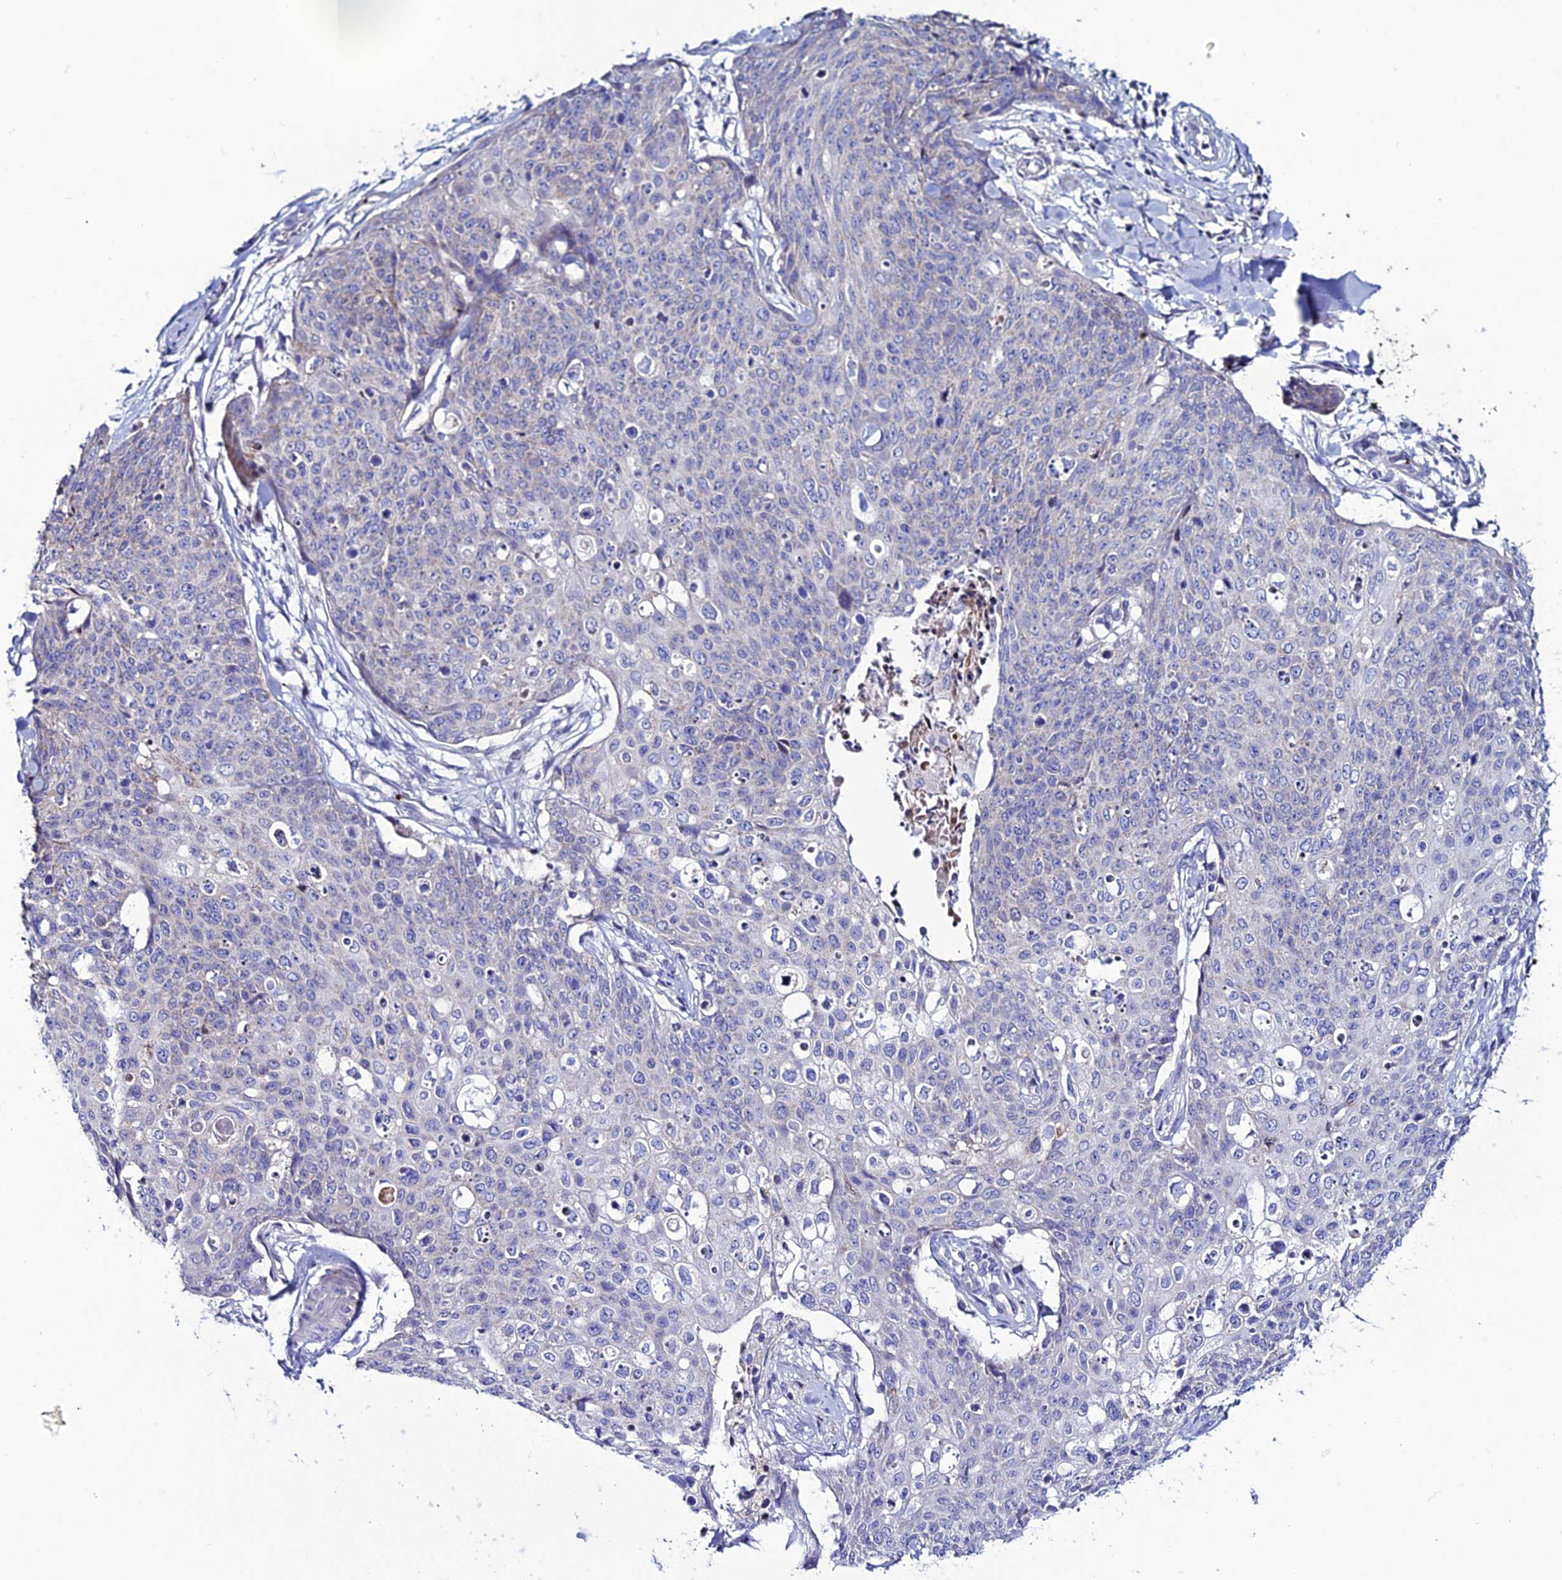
{"staining": {"intensity": "negative", "quantity": "none", "location": "none"}, "tissue": "skin cancer", "cell_type": "Tumor cells", "image_type": "cancer", "snomed": [{"axis": "morphology", "description": "Squamous cell carcinoma, NOS"}, {"axis": "topography", "description": "Skin"}, {"axis": "topography", "description": "Vulva"}], "caption": "The image displays no significant positivity in tumor cells of skin cancer (squamous cell carcinoma).", "gene": "C21orf140", "patient": {"sex": "female", "age": 85}}